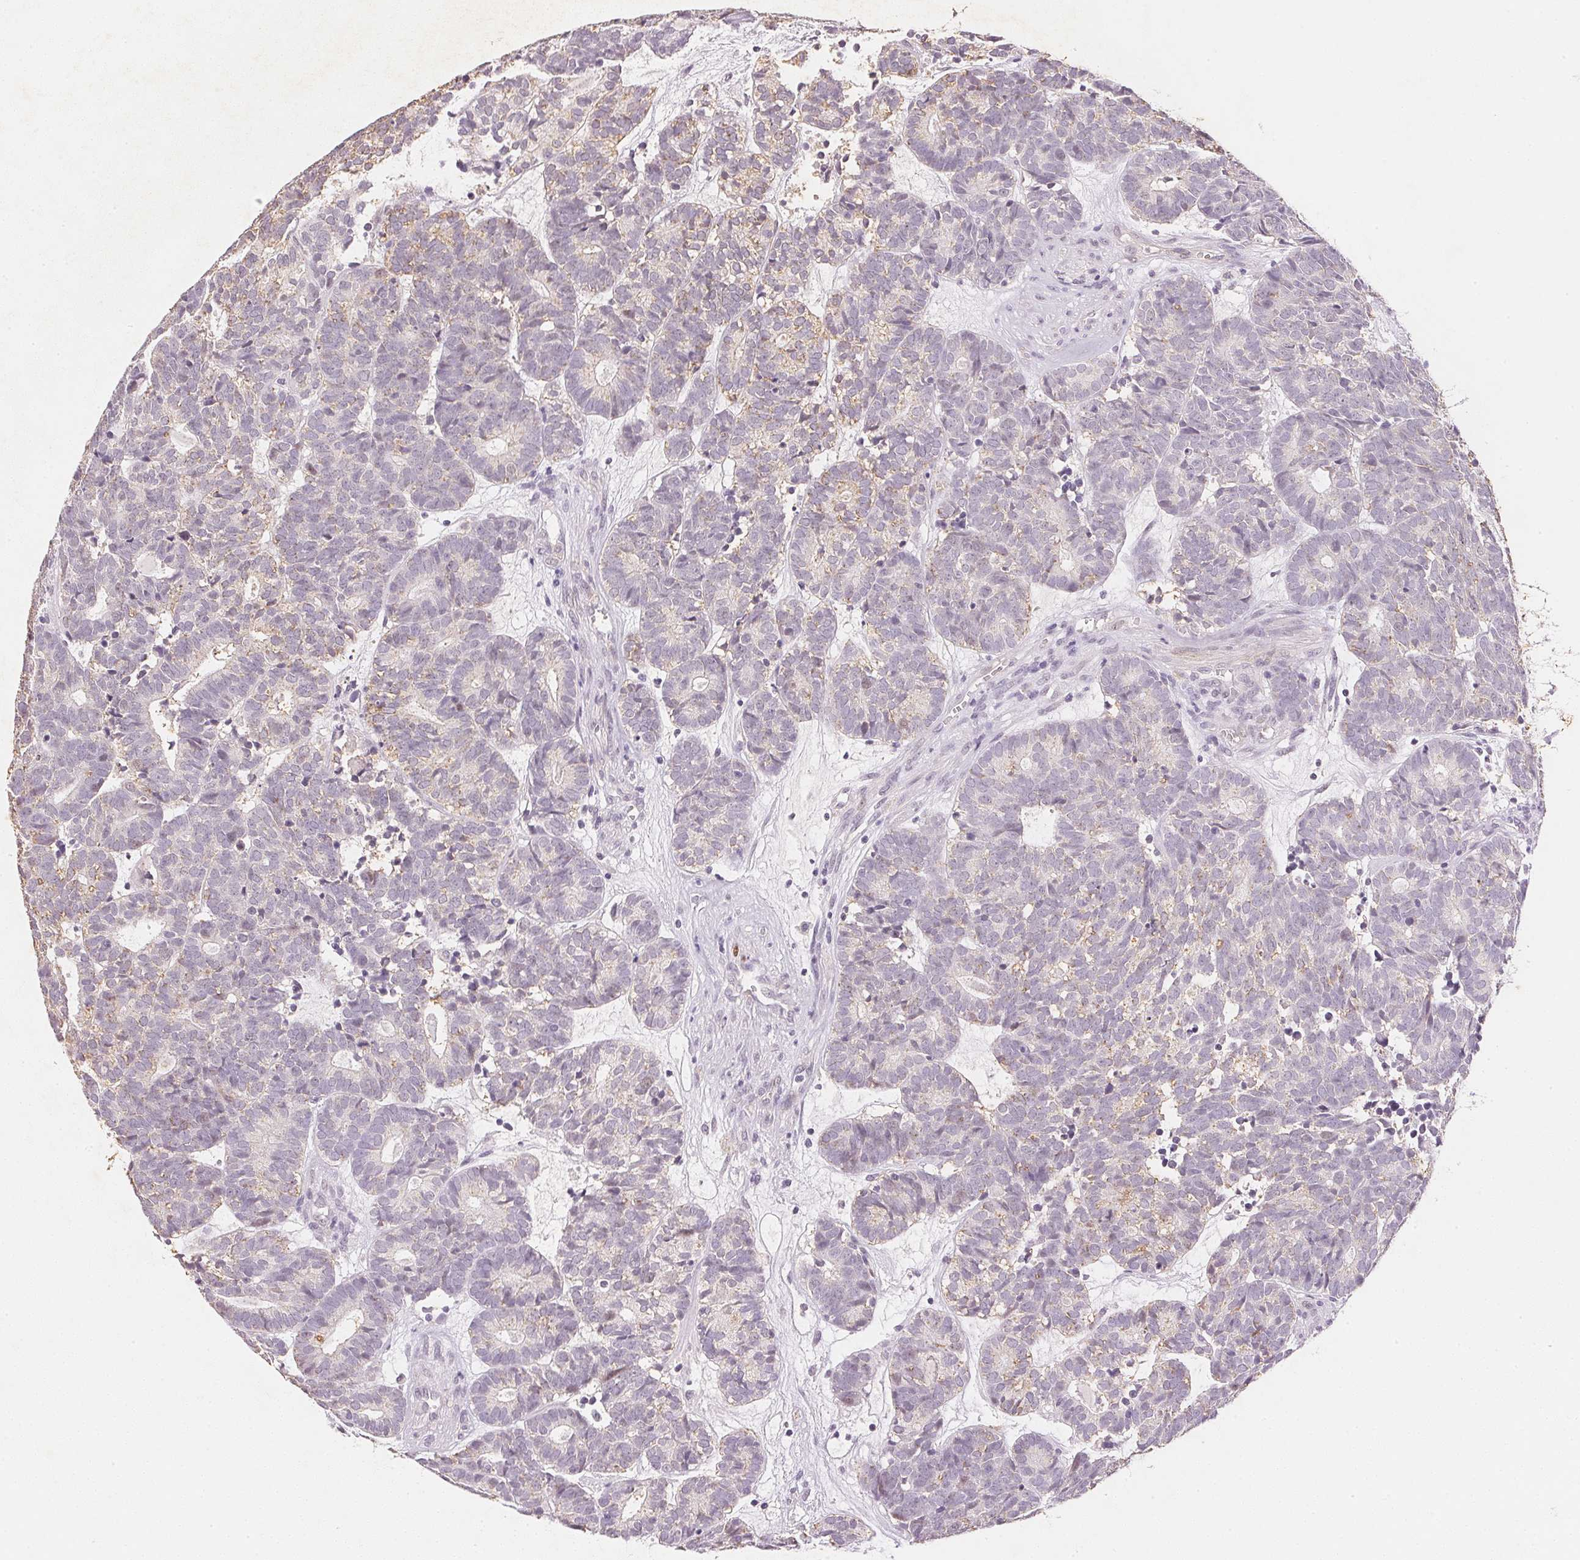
{"staining": {"intensity": "negative", "quantity": "none", "location": "none"}, "tissue": "head and neck cancer", "cell_type": "Tumor cells", "image_type": "cancer", "snomed": [{"axis": "morphology", "description": "Adenocarcinoma, NOS"}, {"axis": "topography", "description": "Head-Neck"}], "caption": "DAB (3,3'-diaminobenzidine) immunohistochemical staining of head and neck cancer reveals no significant positivity in tumor cells.", "gene": "SMTN", "patient": {"sex": "female", "age": 81}}